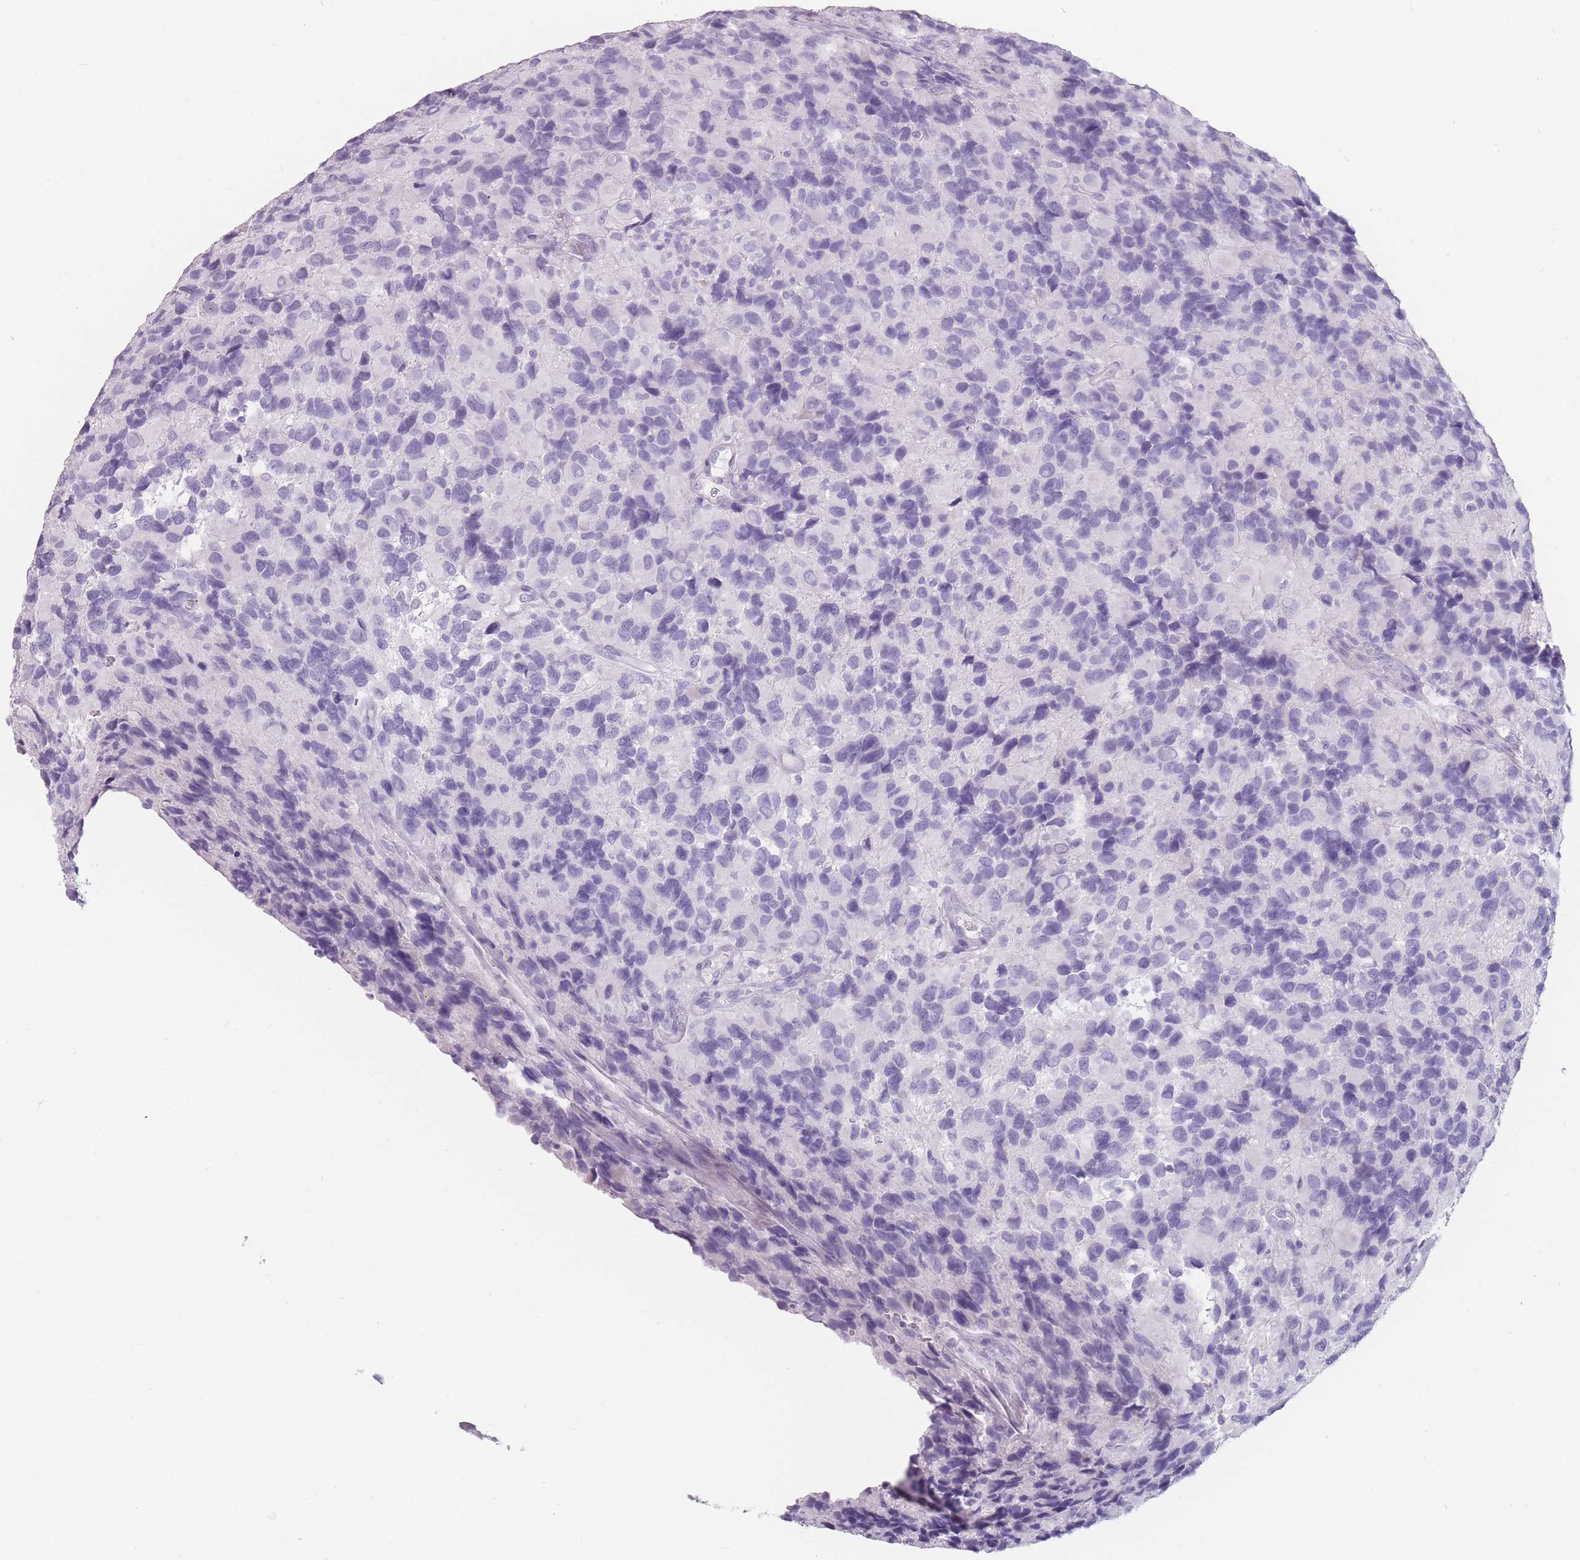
{"staining": {"intensity": "negative", "quantity": "none", "location": "none"}, "tissue": "glioma", "cell_type": "Tumor cells", "image_type": "cancer", "snomed": [{"axis": "morphology", "description": "Glioma, malignant, High grade"}, {"axis": "topography", "description": "Brain"}], "caption": "This is an IHC image of human high-grade glioma (malignant). There is no staining in tumor cells.", "gene": "CCNO", "patient": {"sex": "male", "age": 77}}